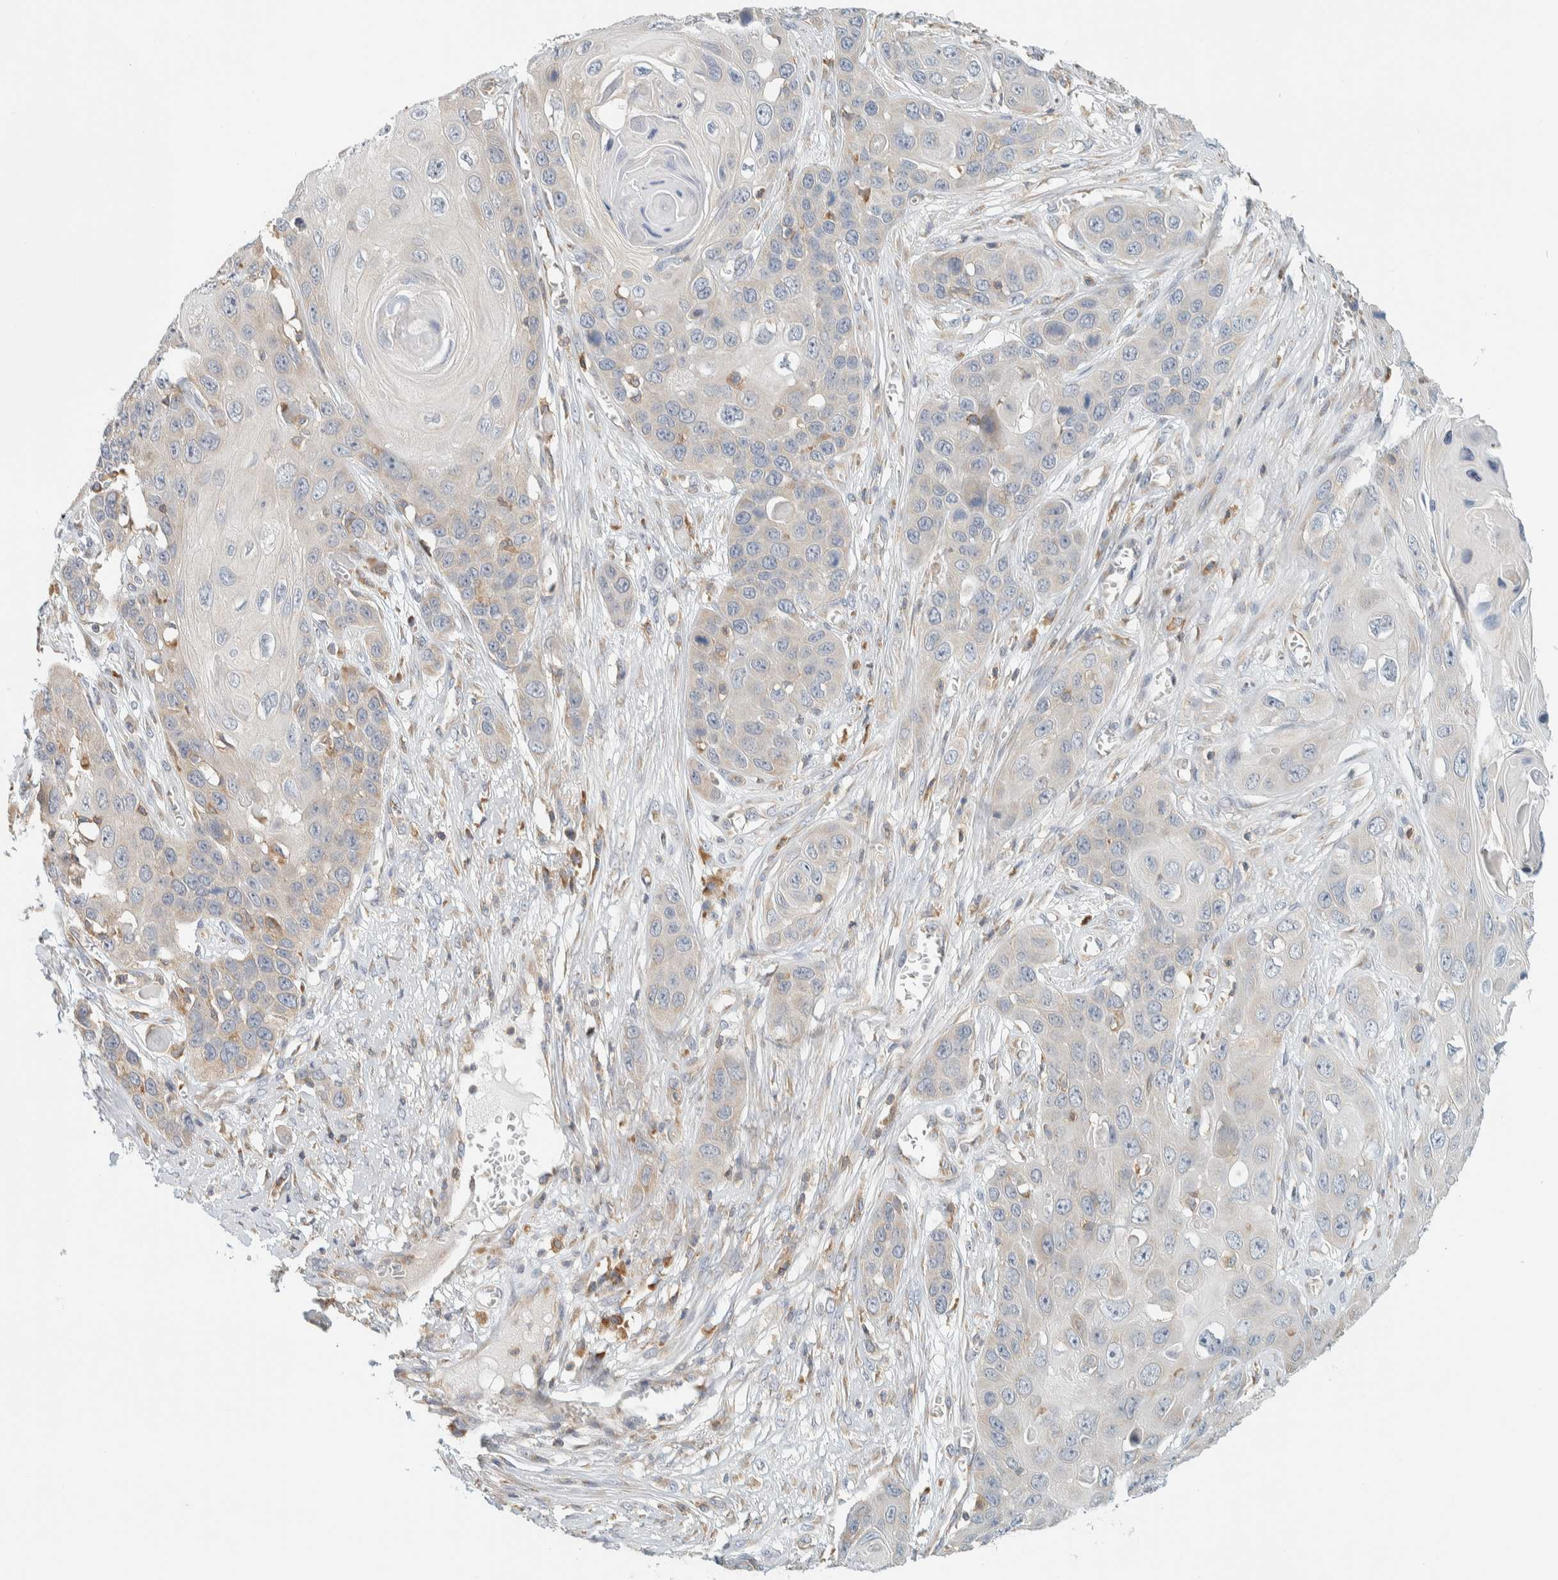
{"staining": {"intensity": "weak", "quantity": "<25%", "location": "cytoplasmic/membranous"}, "tissue": "skin cancer", "cell_type": "Tumor cells", "image_type": "cancer", "snomed": [{"axis": "morphology", "description": "Squamous cell carcinoma, NOS"}, {"axis": "topography", "description": "Skin"}], "caption": "Protein analysis of squamous cell carcinoma (skin) shows no significant expression in tumor cells. (Stains: DAB (3,3'-diaminobenzidine) immunohistochemistry (IHC) with hematoxylin counter stain, Microscopy: brightfield microscopy at high magnification).", "gene": "CCDC57", "patient": {"sex": "male", "age": 55}}